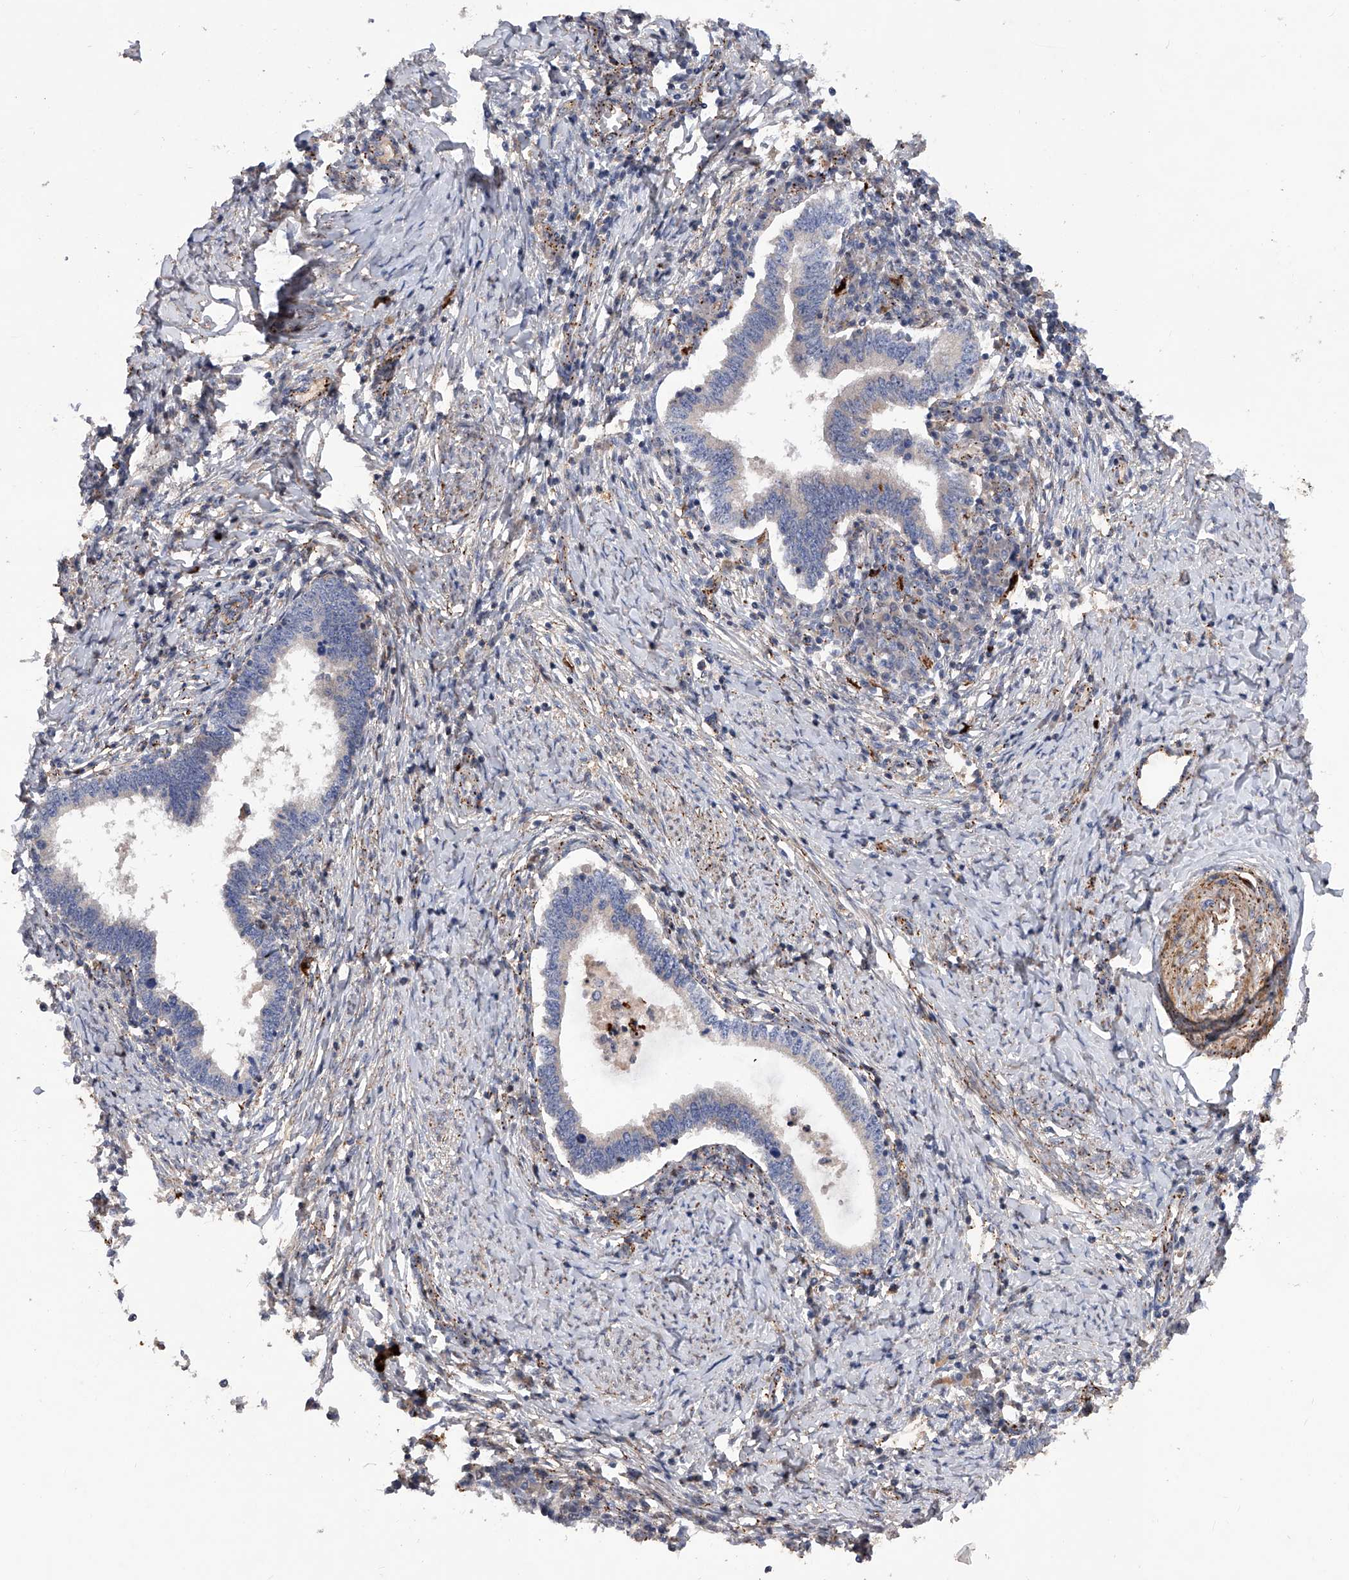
{"staining": {"intensity": "moderate", "quantity": "<25%", "location": "cytoplasmic/membranous"}, "tissue": "cervical cancer", "cell_type": "Tumor cells", "image_type": "cancer", "snomed": [{"axis": "morphology", "description": "Adenocarcinoma, NOS"}, {"axis": "topography", "description": "Cervix"}], "caption": "About <25% of tumor cells in cervical cancer display moderate cytoplasmic/membranous protein positivity as visualized by brown immunohistochemical staining.", "gene": "PDSS2", "patient": {"sex": "female", "age": 36}}